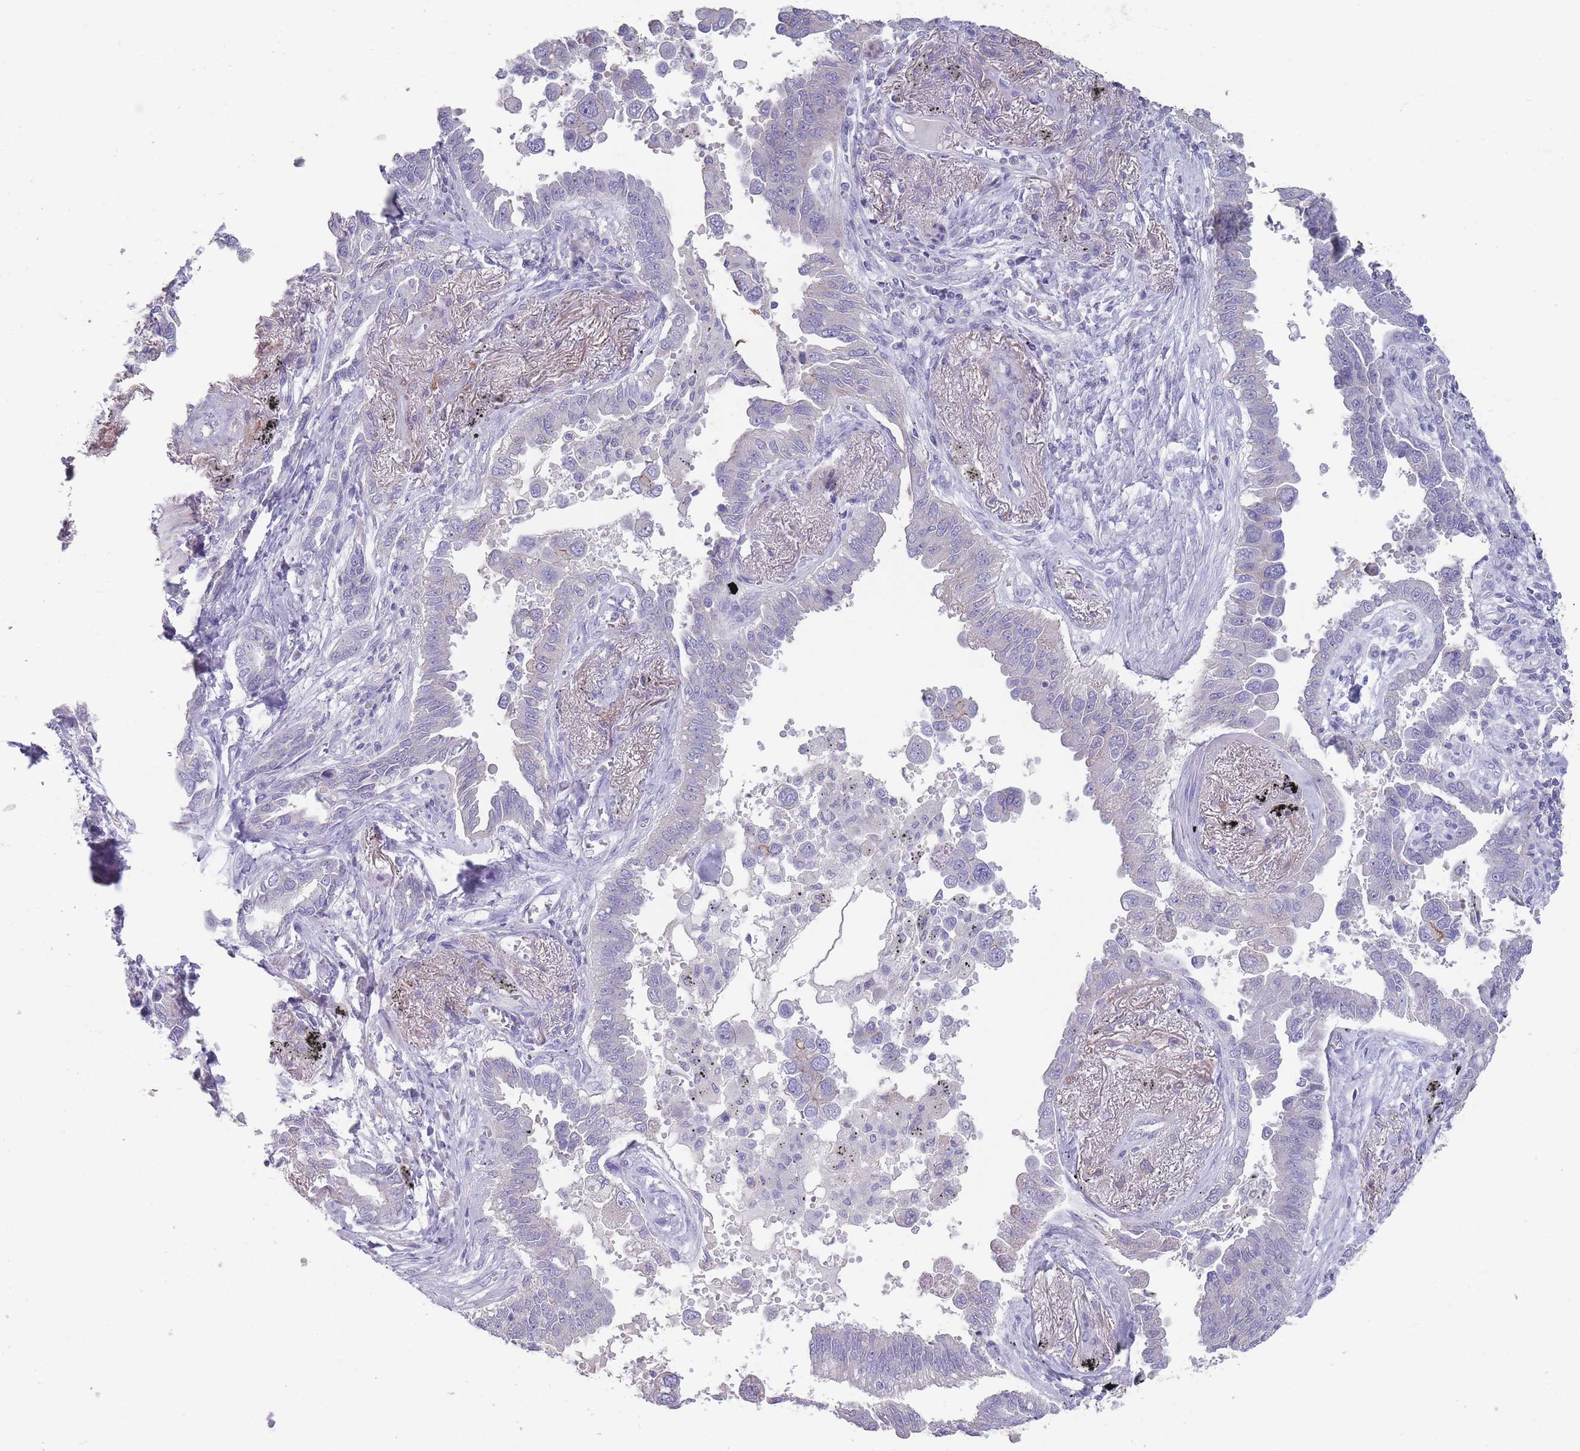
{"staining": {"intensity": "negative", "quantity": "none", "location": "none"}, "tissue": "lung cancer", "cell_type": "Tumor cells", "image_type": "cancer", "snomed": [{"axis": "morphology", "description": "Adenocarcinoma, NOS"}, {"axis": "topography", "description": "Lung"}], "caption": "Protein analysis of lung cancer (adenocarcinoma) shows no significant expression in tumor cells. The staining was performed using DAB (3,3'-diaminobenzidine) to visualize the protein expression in brown, while the nuclei were stained in blue with hematoxylin (Magnification: 20x).", "gene": "RHBG", "patient": {"sex": "male", "age": 67}}